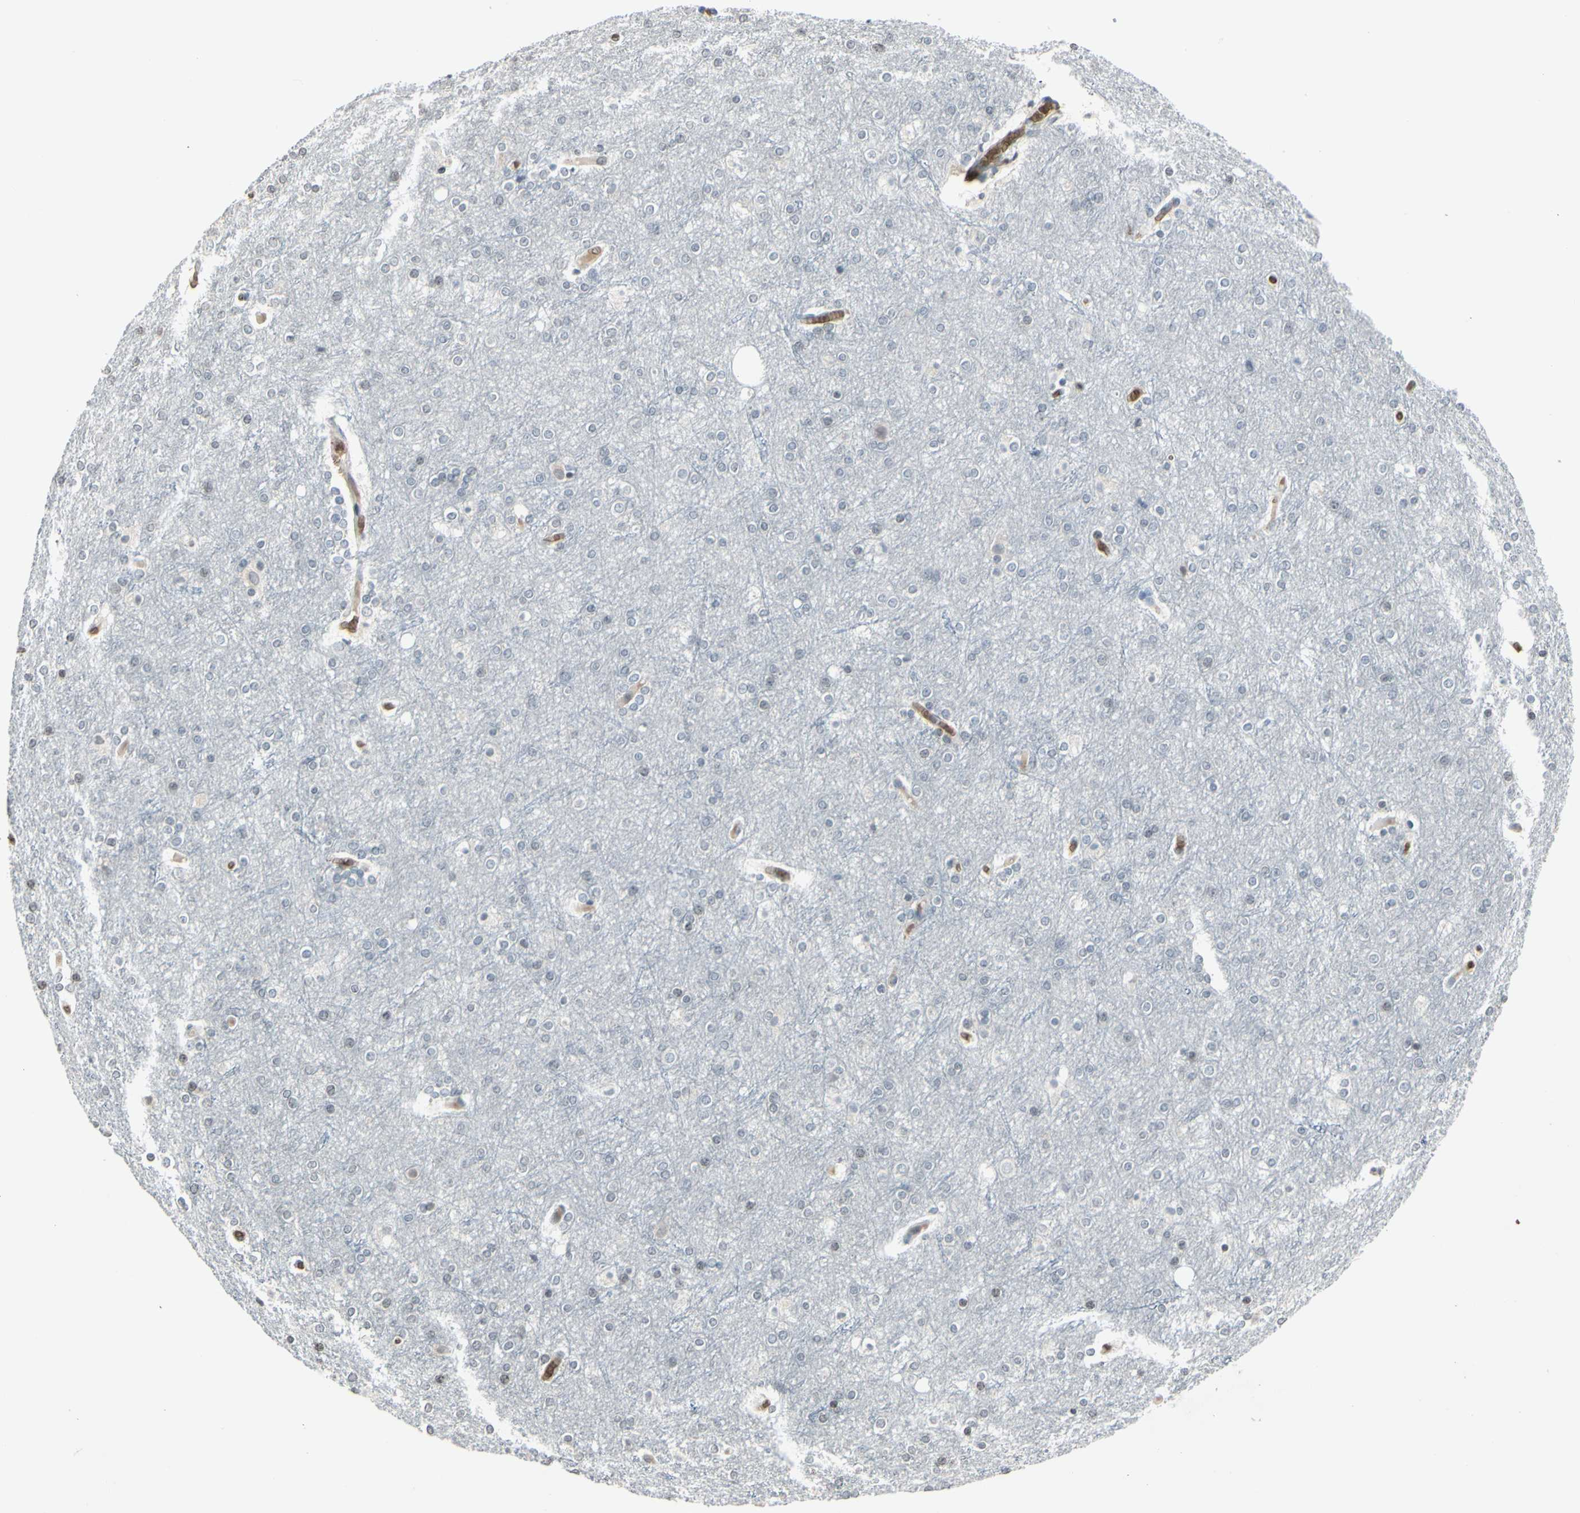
{"staining": {"intensity": "weak", "quantity": ">75%", "location": "cytoplasmic/membranous"}, "tissue": "cerebral cortex", "cell_type": "Endothelial cells", "image_type": "normal", "snomed": [{"axis": "morphology", "description": "Normal tissue, NOS"}, {"axis": "topography", "description": "Cerebral cortex"}], "caption": "Immunohistochemical staining of normal cerebral cortex exhibits weak cytoplasmic/membranous protein positivity in about >75% of endothelial cells.", "gene": "GYPC", "patient": {"sex": "female", "age": 54}}